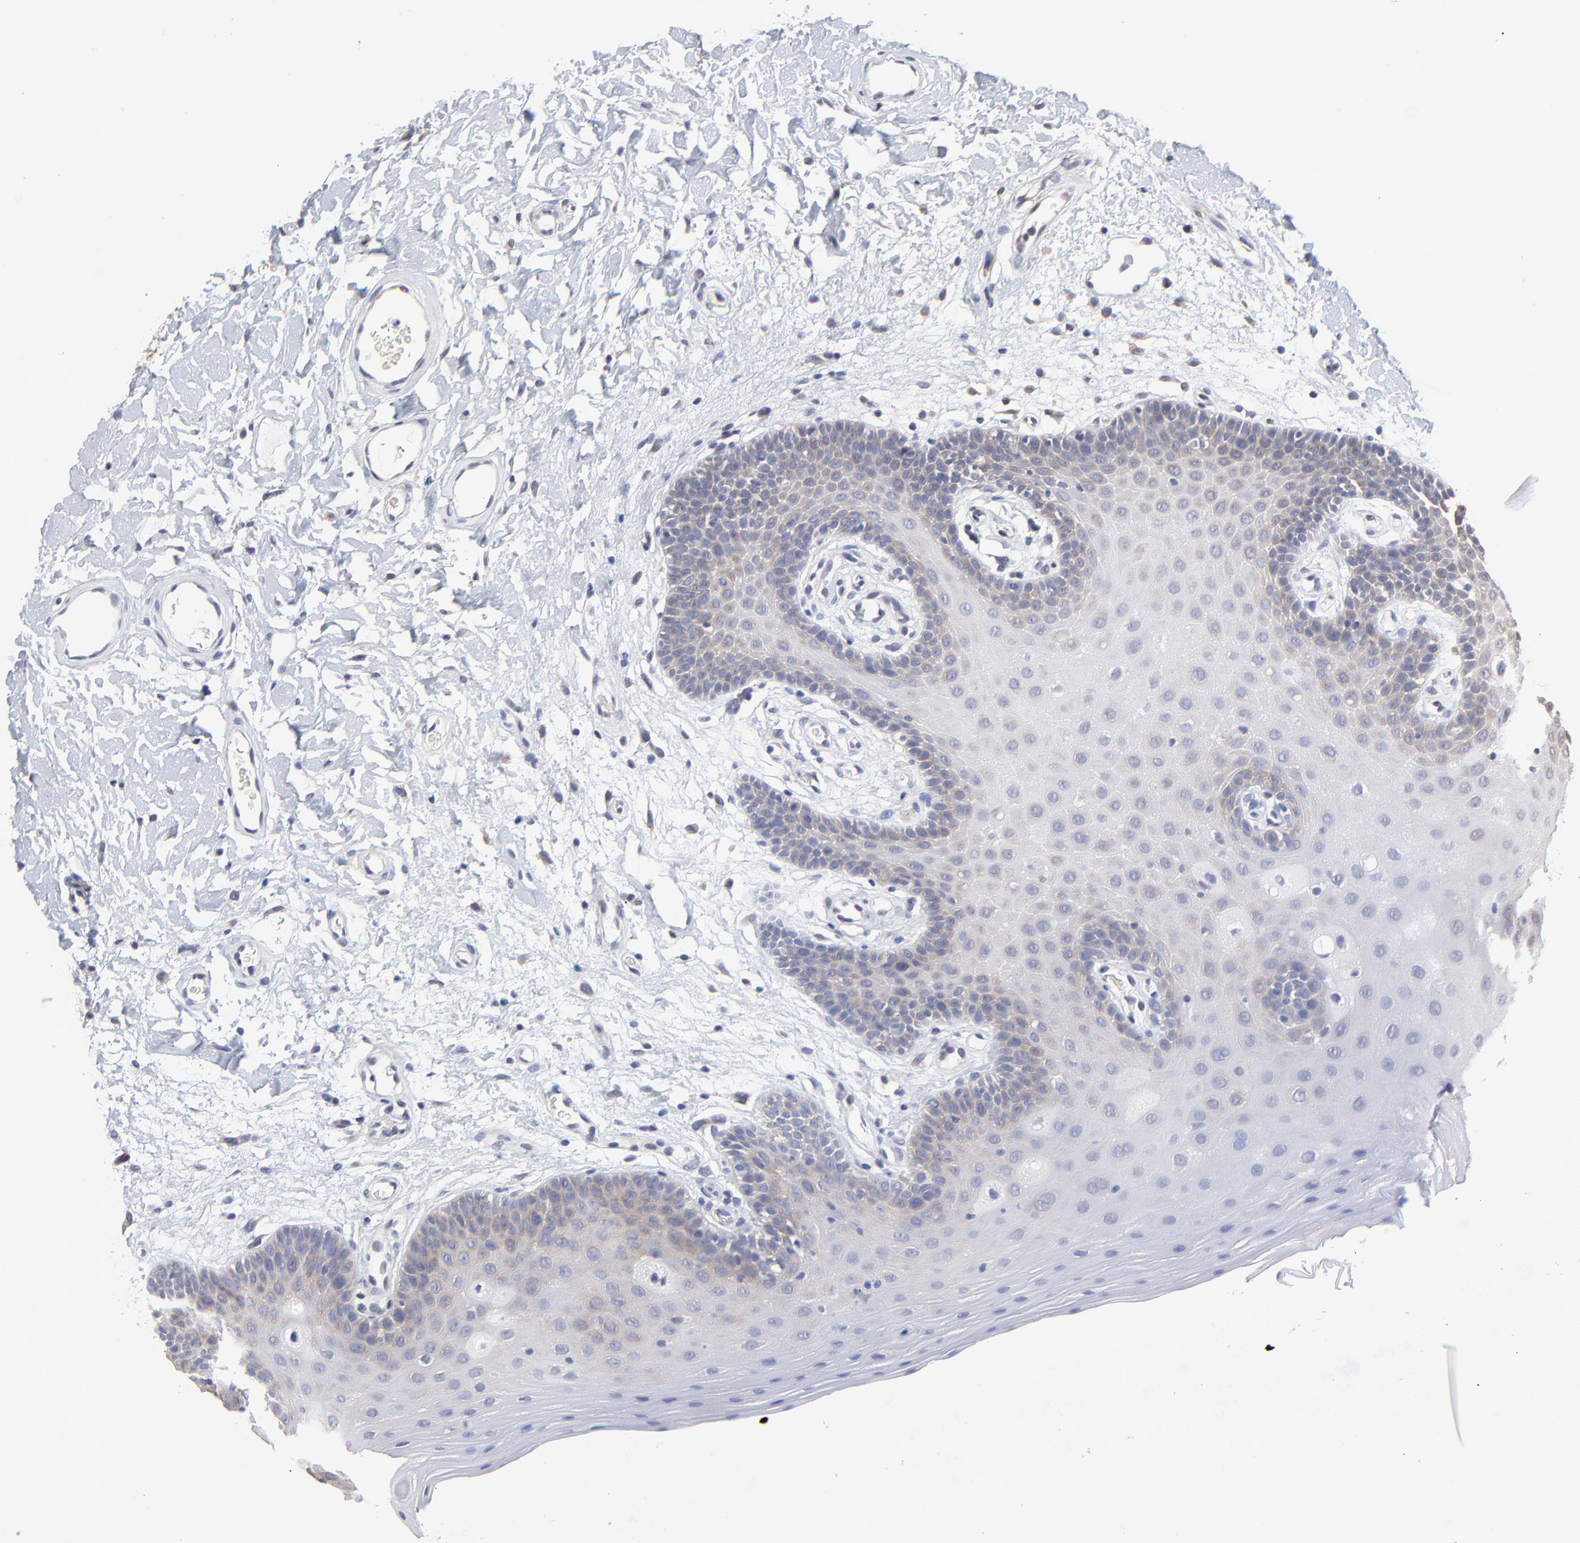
{"staining": {"intensity": "weak", "quantity": "<25%", "location": "cytoplasmic/membranous"}, "tissue": "oral mucosa", "cell_type": "Squamous epithelial cells", "image_type": "normal", "snomed": [{"axis": "morphology", "description": "Normal tissue, NOS"}, {"axis": "morphology", "description": "Squamous cell carcinoma, NOS"}, {"axis": "topography", "description": "Skeletal muscle"}, {"axis": "topography", "description": "Oral tissue"}, {"axis": "topography", "description": "Head-Neck"}], "caption": "The immunohistochemistry (IHC) image has no significant staining in squamous epithelial cells of oral mucosa. (DAB immunohistochemistry (IHC) visualized using brightfield microscopy, high magnification).", "gene": "CCT2", "patient": {"sex": "male", "age": 71}}